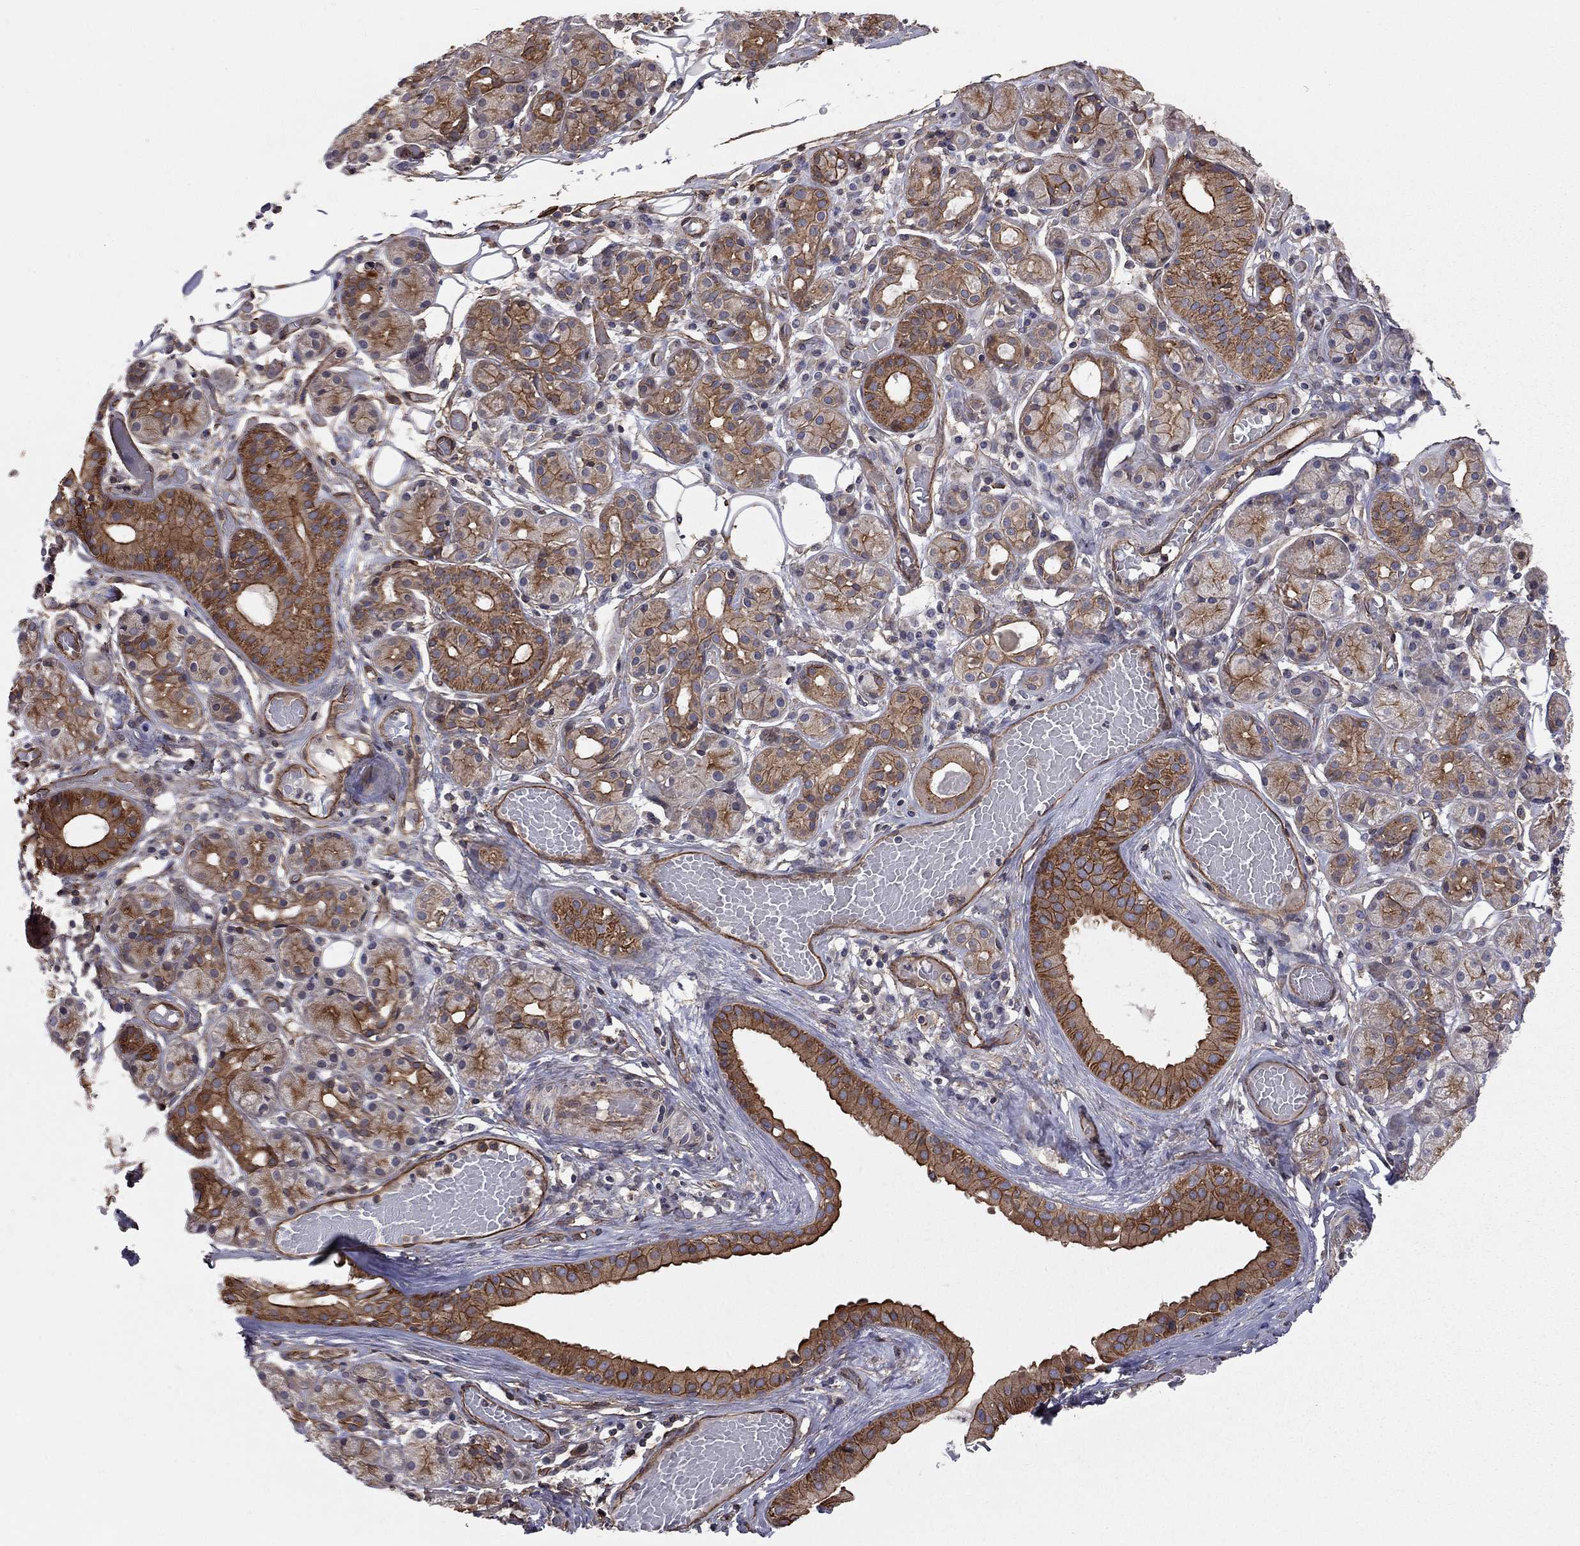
{"staining": {"intensity": "strong", "quantity": "25%-75%", "location": "cytoplasmic/membranous"}, "tissue": "salivary gland", "cell_type": "Glandular cells", "image_type": "normal", "snomed": [{"axis": "morphology", "description": "Normal tissue, NOS"}, {"axis": "topography", "description": "Salivary gland"}, {"axis": "topography", "description": "Peripheral nerve tissue"}], "caption": "DAB (3,3'-diaminobenzidine) immunohistochemical staining of benign salivary gland demonstrates strong cytoplasmic/membranous protein positivity in about 25%-75% of glandular cells.", "gene": "RASEF", "patient": {"sex": "male", "age": 71}}